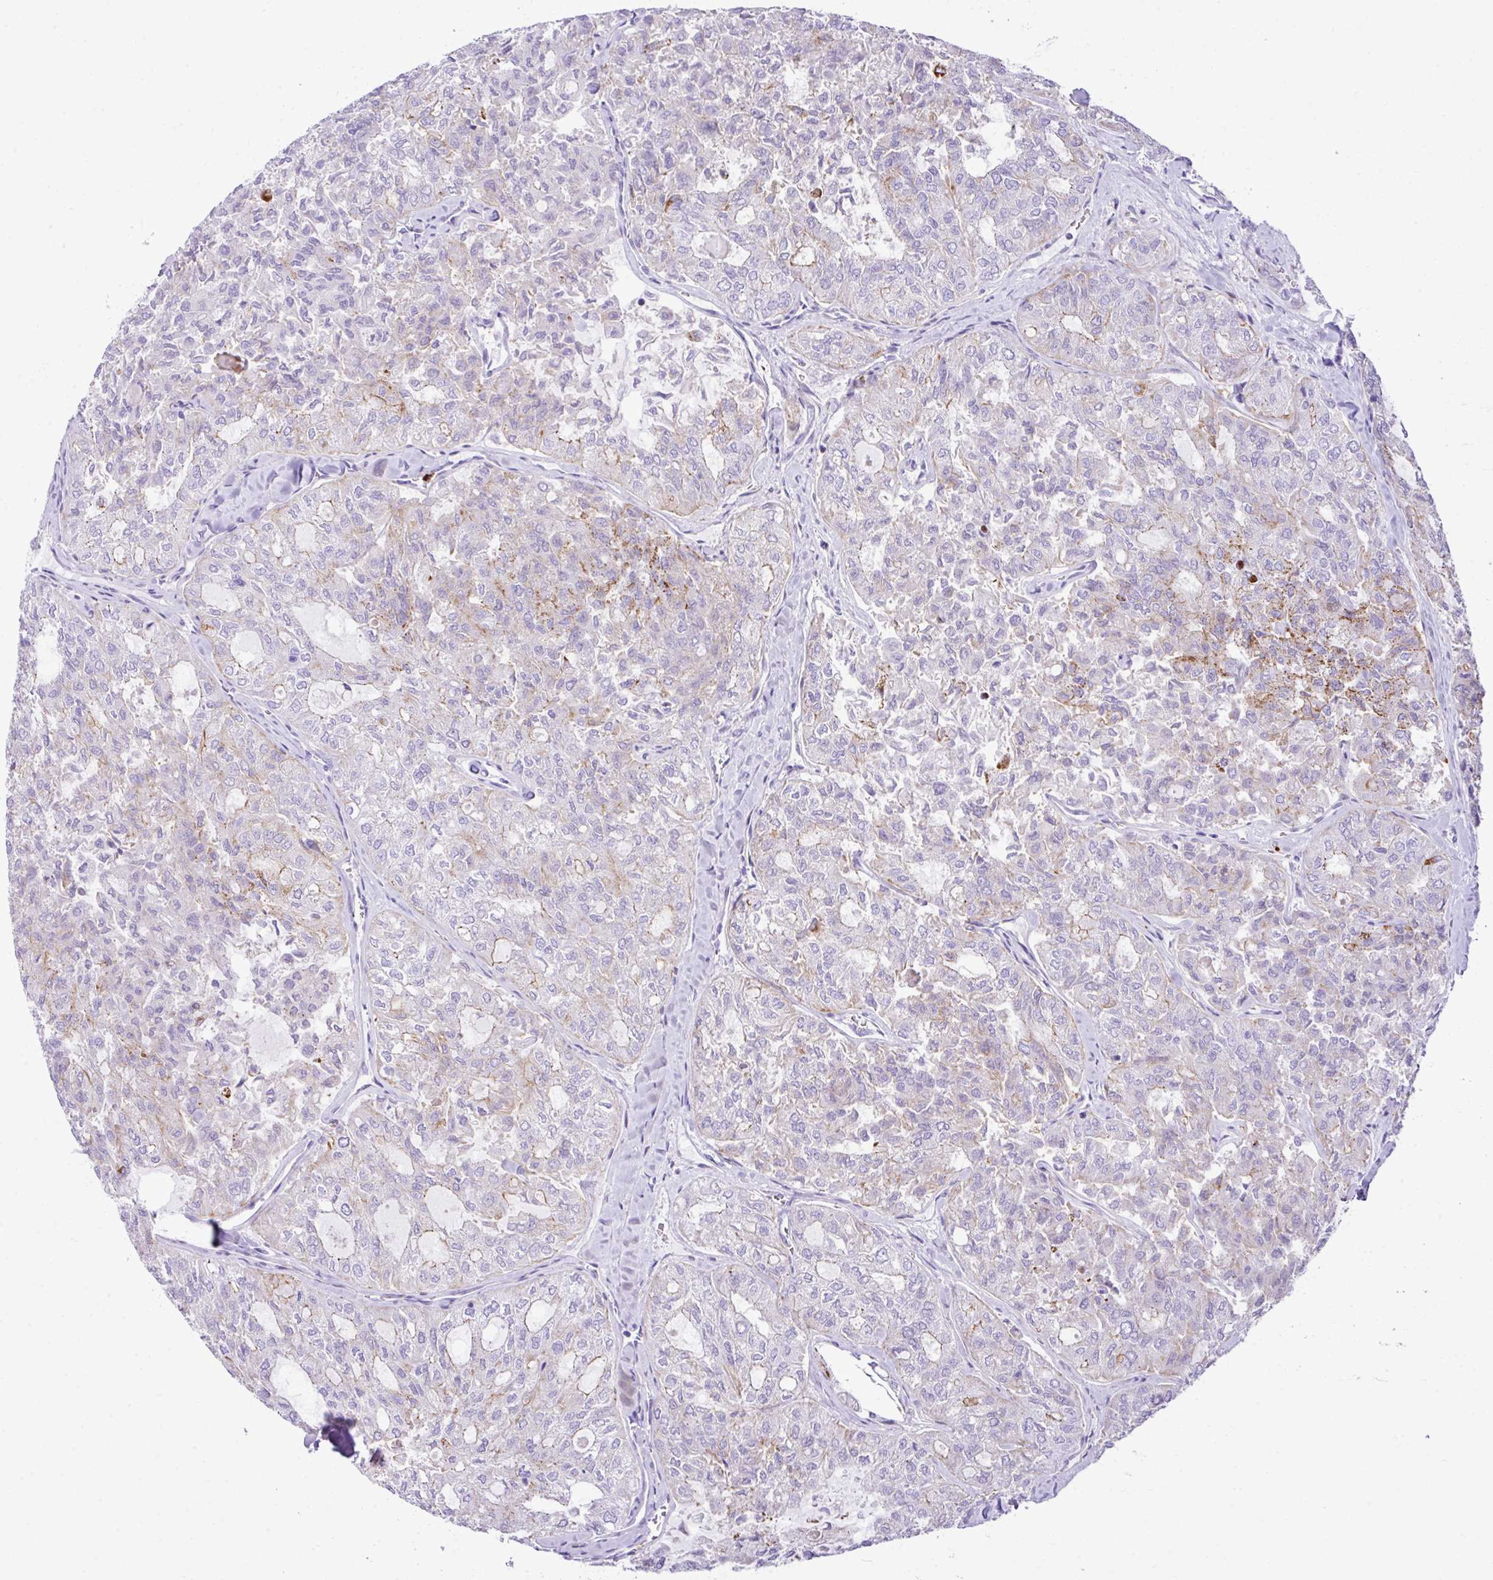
{"staining": {"intensity": "moderate", "quantity": "<25%", "location": "cytoplasmic/membranous"}, "tissue": "thyroid cancer", "cell_type": "Tumor cells", "image_type": "cancer", "snomed": [{"axis": "morphology", "description": "Follicular adenoma carcinoma, NOS"}, {"axis": "topography", "description": "Thyroid gland"}], "caption": "Protein staining of thyroid follicular adenoma carcinoma tissue displays moderate cytoplasmic/membranous expression in approximately <25% of tumor cells.", "gene": "RCAN2", "patient": {"sex": "male", "age": 75}}